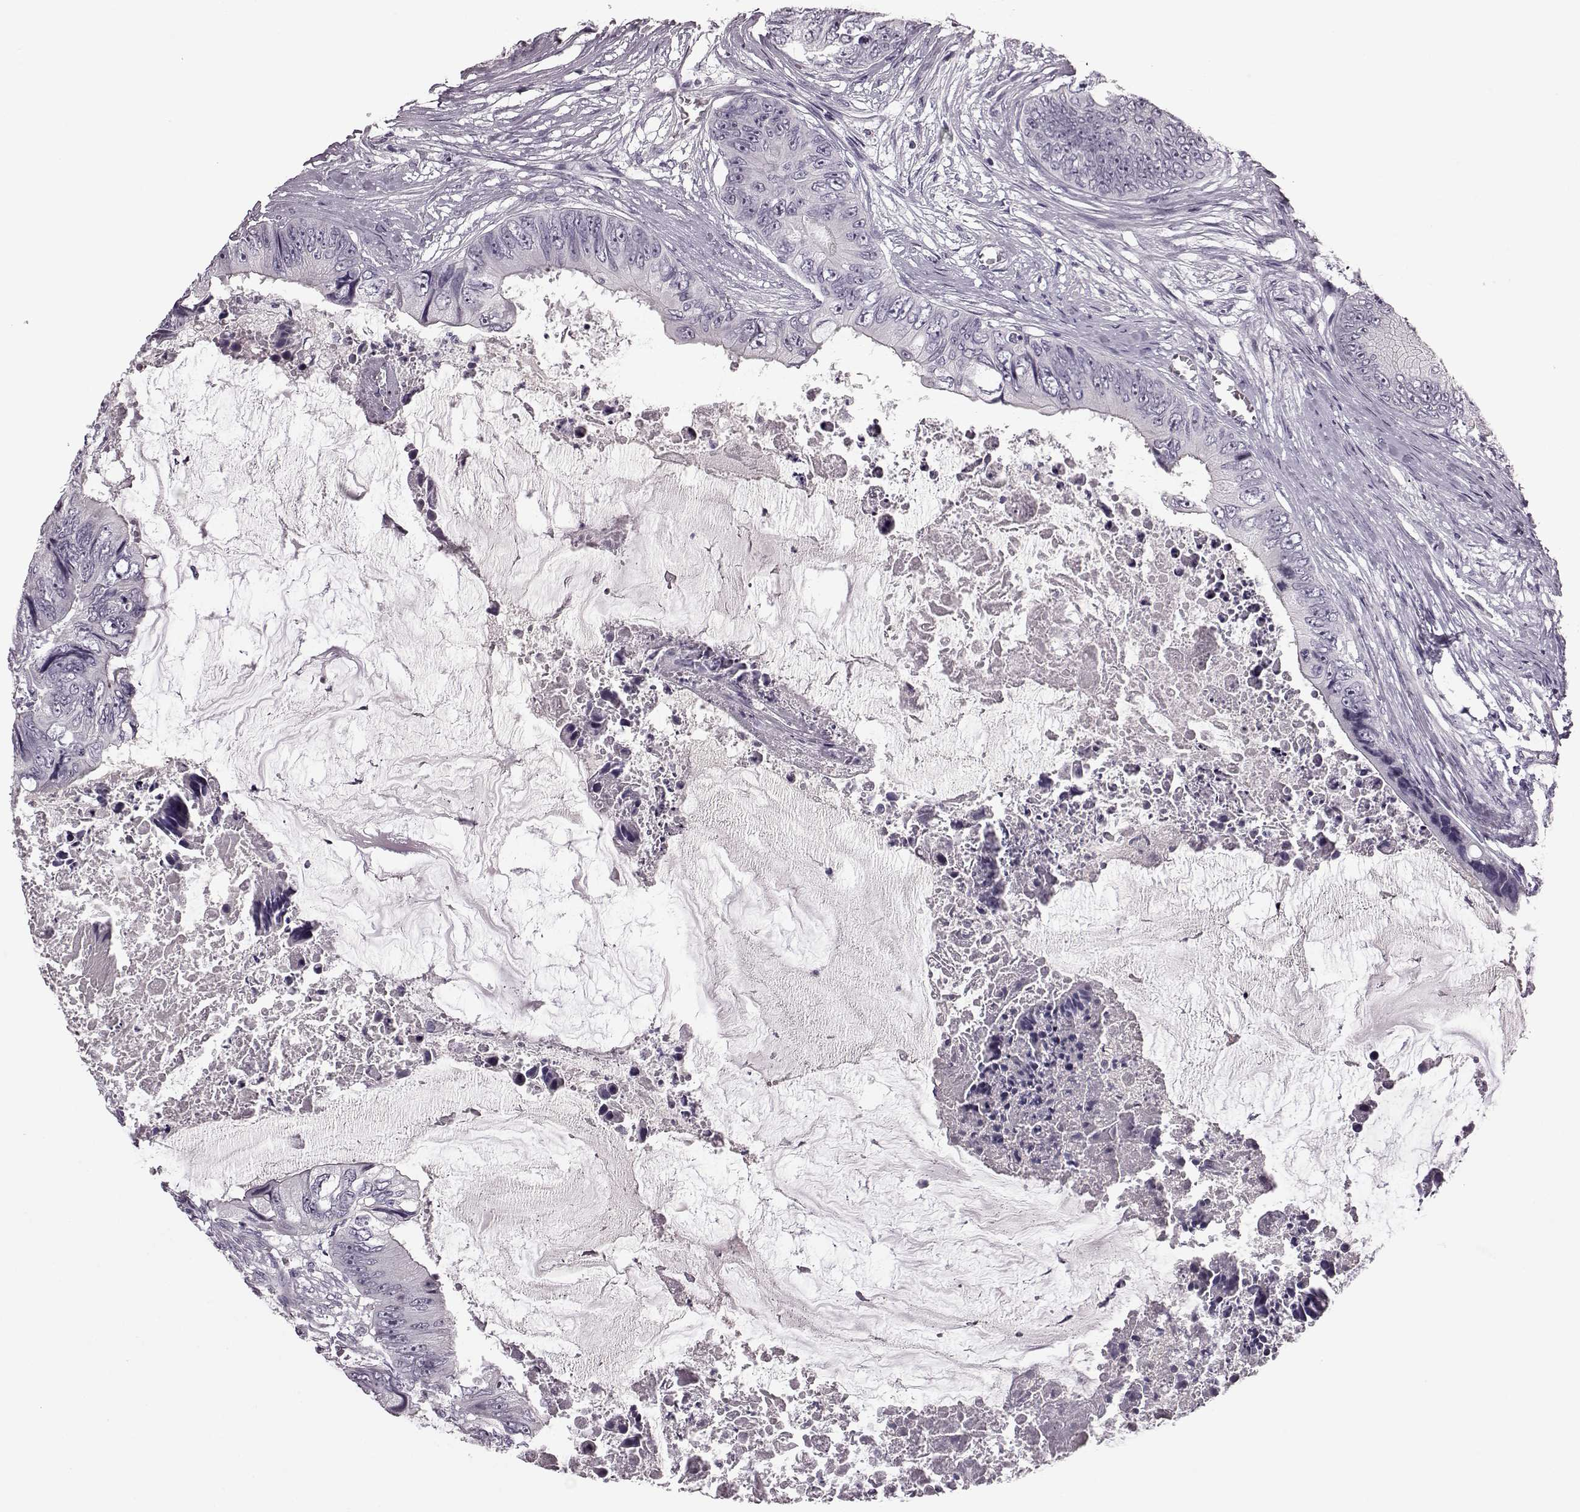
{"staining": {"intensity": "negative", "quantity": "none", "location": "none"}, "tissue": "colorectal cancer", "cell_type": "Tumor cells", "image_type": "cancer", "snomed": [{"axis": "morphology", "description": "Adenocarcinoma, NOS"}, {"axis": "topography", "description": "Rectum"}], "caption": "An immunohistochemistry (IHC) histopathology image of adenocarcinoma (colorectal) is shown. There is no staining in tumor cells of adenocarcinoma (colorectal).", "gene": "PRPH2", "patient": {"sex": "male", "age": 63}}